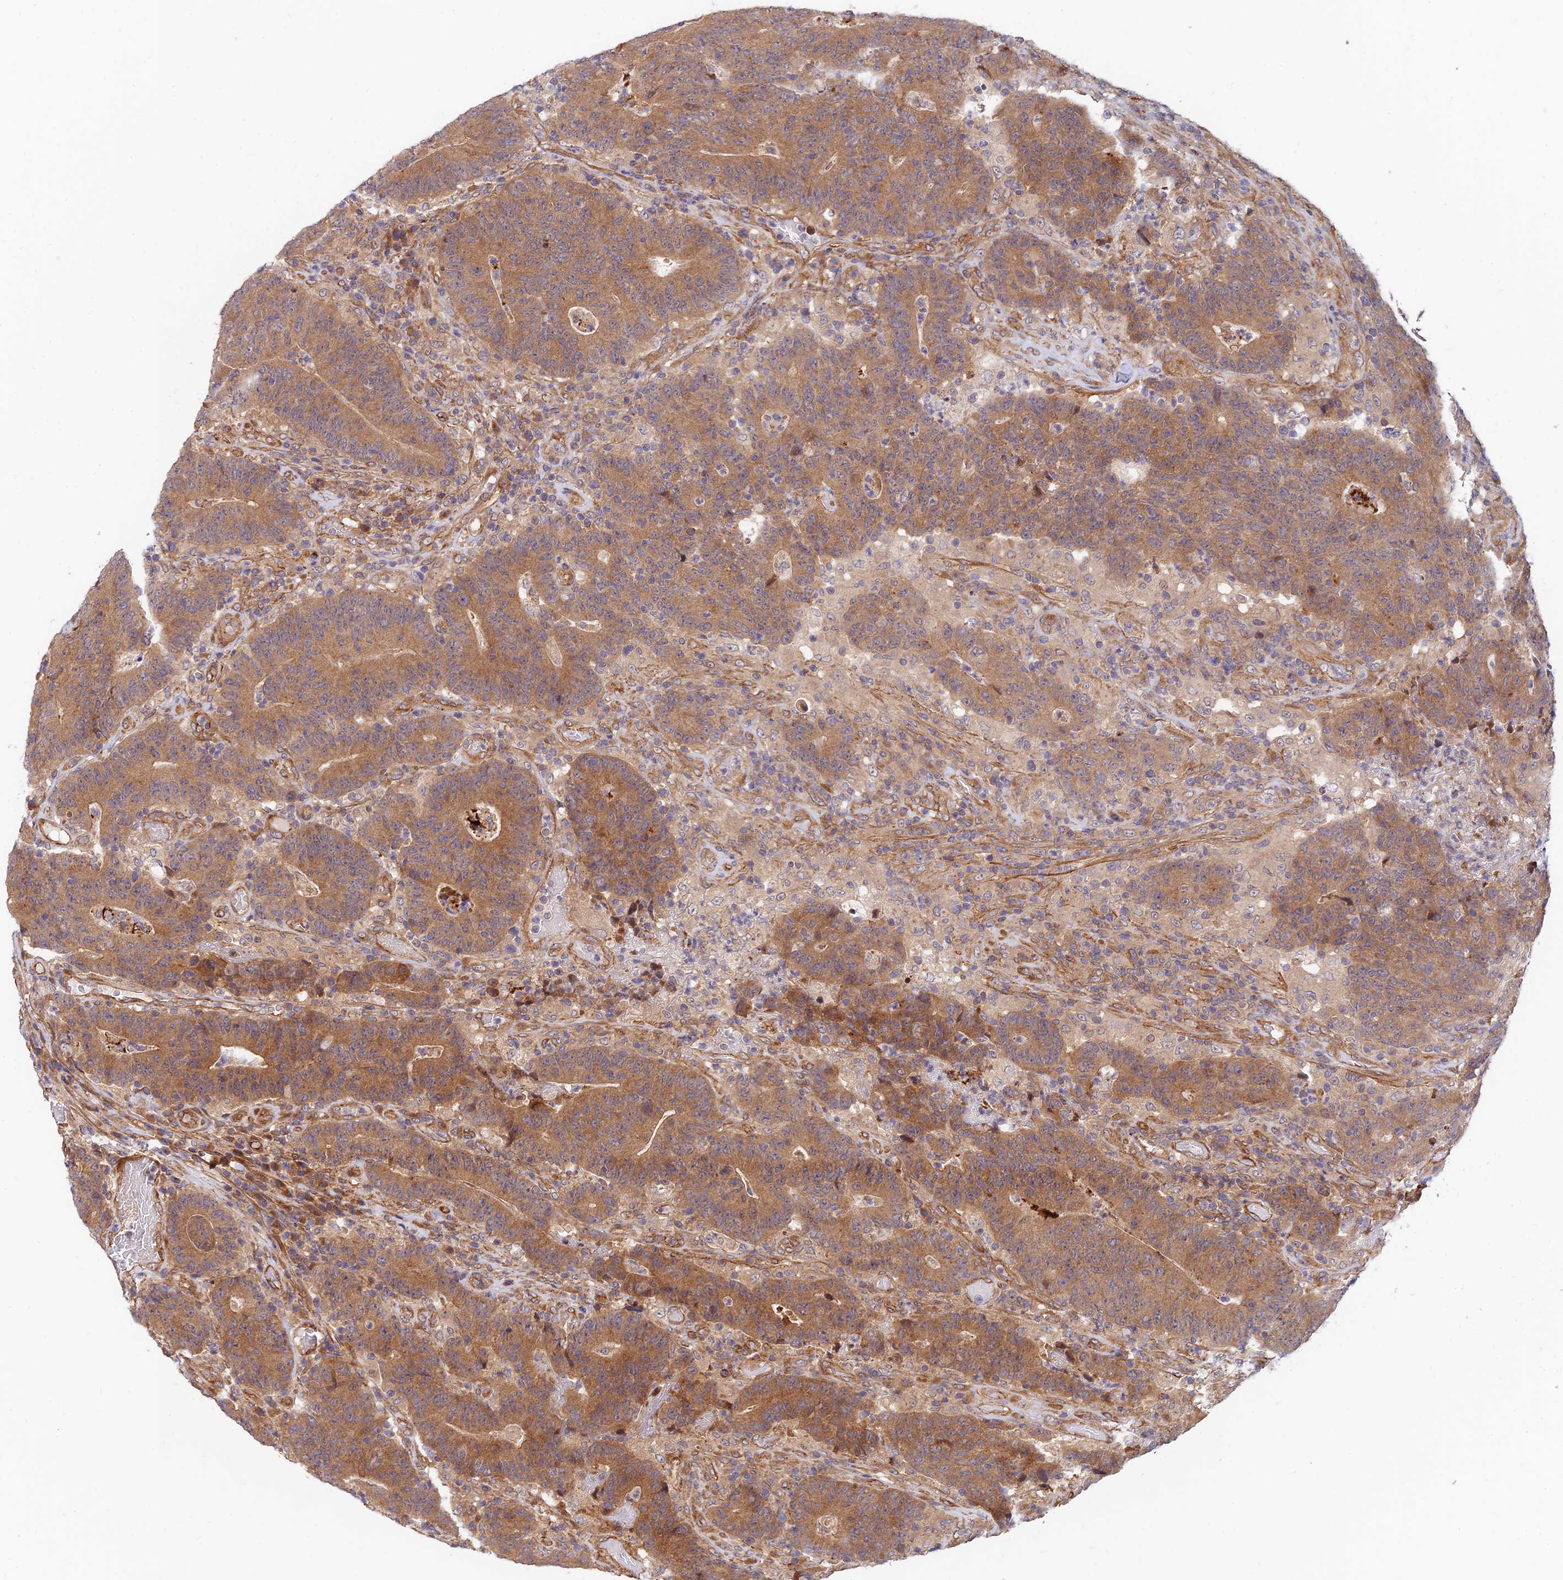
{"staining": {"intensity": "moderate", "quantity": ">75%", "location": "cytoplasmic/membranous"}, "tissue": "colorectal cancer", "cell_type": "Tumor cells", "image_type": "cancer", "snomed": [{"axis": "morphology", "description": "Normal tissue, NOS"}, {"axis": "morphology", "description": "Adenocarcinoma, NOS"}, {"axis": "topography", "description": "Colon"}], "caption": "There is medium levels of moderate cytoplasmic/membranous positivity in tumor cells of colorectal cancer, as demonstrated by immunohistochemical staining (brown color).", "gene": "WDR41", "patient": {"sex": "female", "age": 75}}